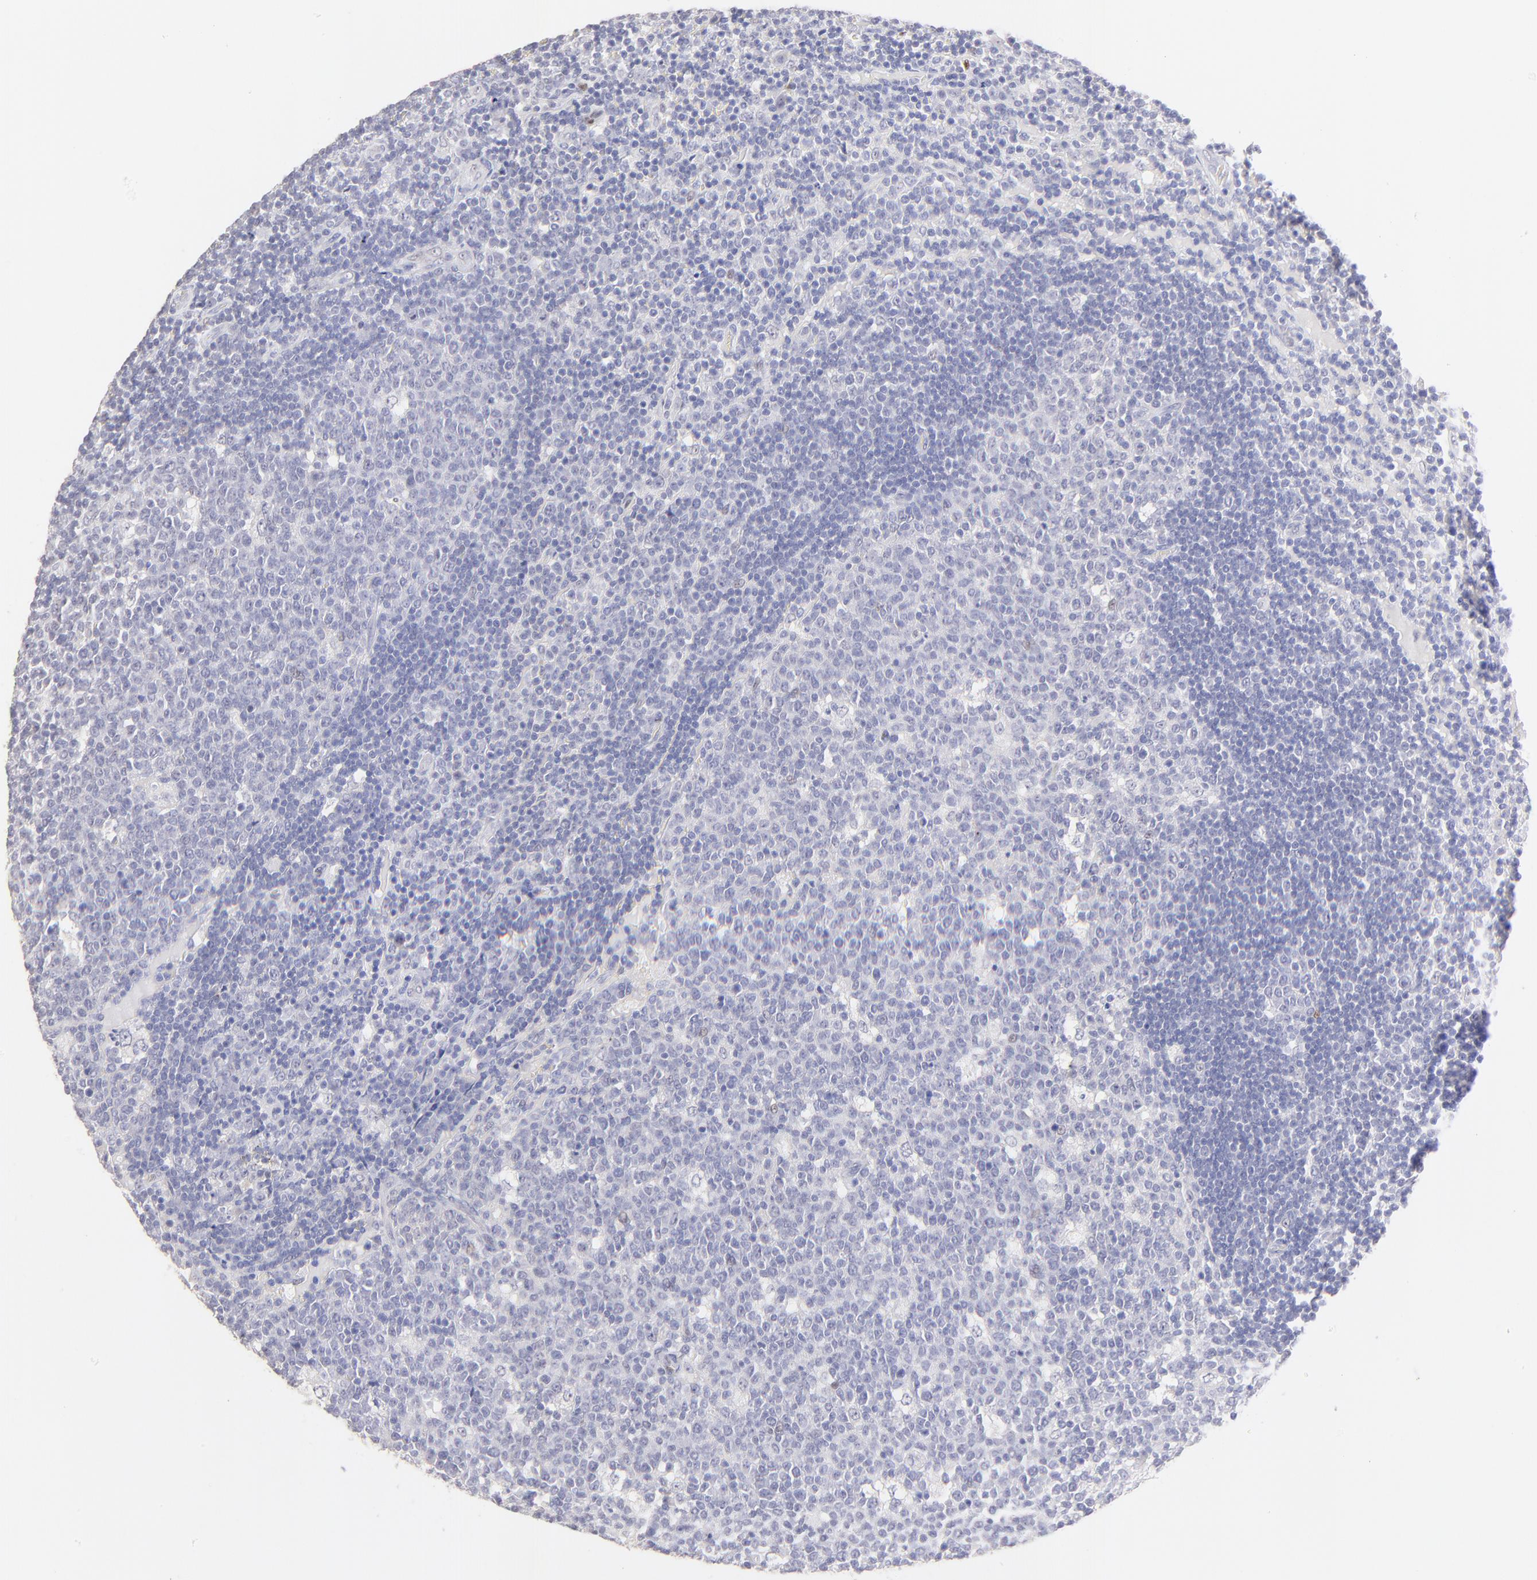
{"staining": {"intensity": "negative", "quantity": "none", "location": "none"}, "tissue": "lymph node", "cell_type": "Germinal center cells", "image_type": "normal", "snomed": [{"axis": "morphology", "description": "Normal tissue, NOS"}, {"axis": "topography", "description": "Lymph node"}, {"axis": "topography", "description": "Salivary gland"}], "caption": "Immunohistochemistry (IHC) histopathology image of benign lymph node: lymph node stained with DAB demonstrates no significant protein expression in germinal center cells. (Stains: DAB (3,3'-diaminobenzidine) IHC with hematoxylin counter stain, Microscopy: brightfield microscopy at high magnification).", "gene": "KLF4", "patient": {"sex": "male", "age": 8}}